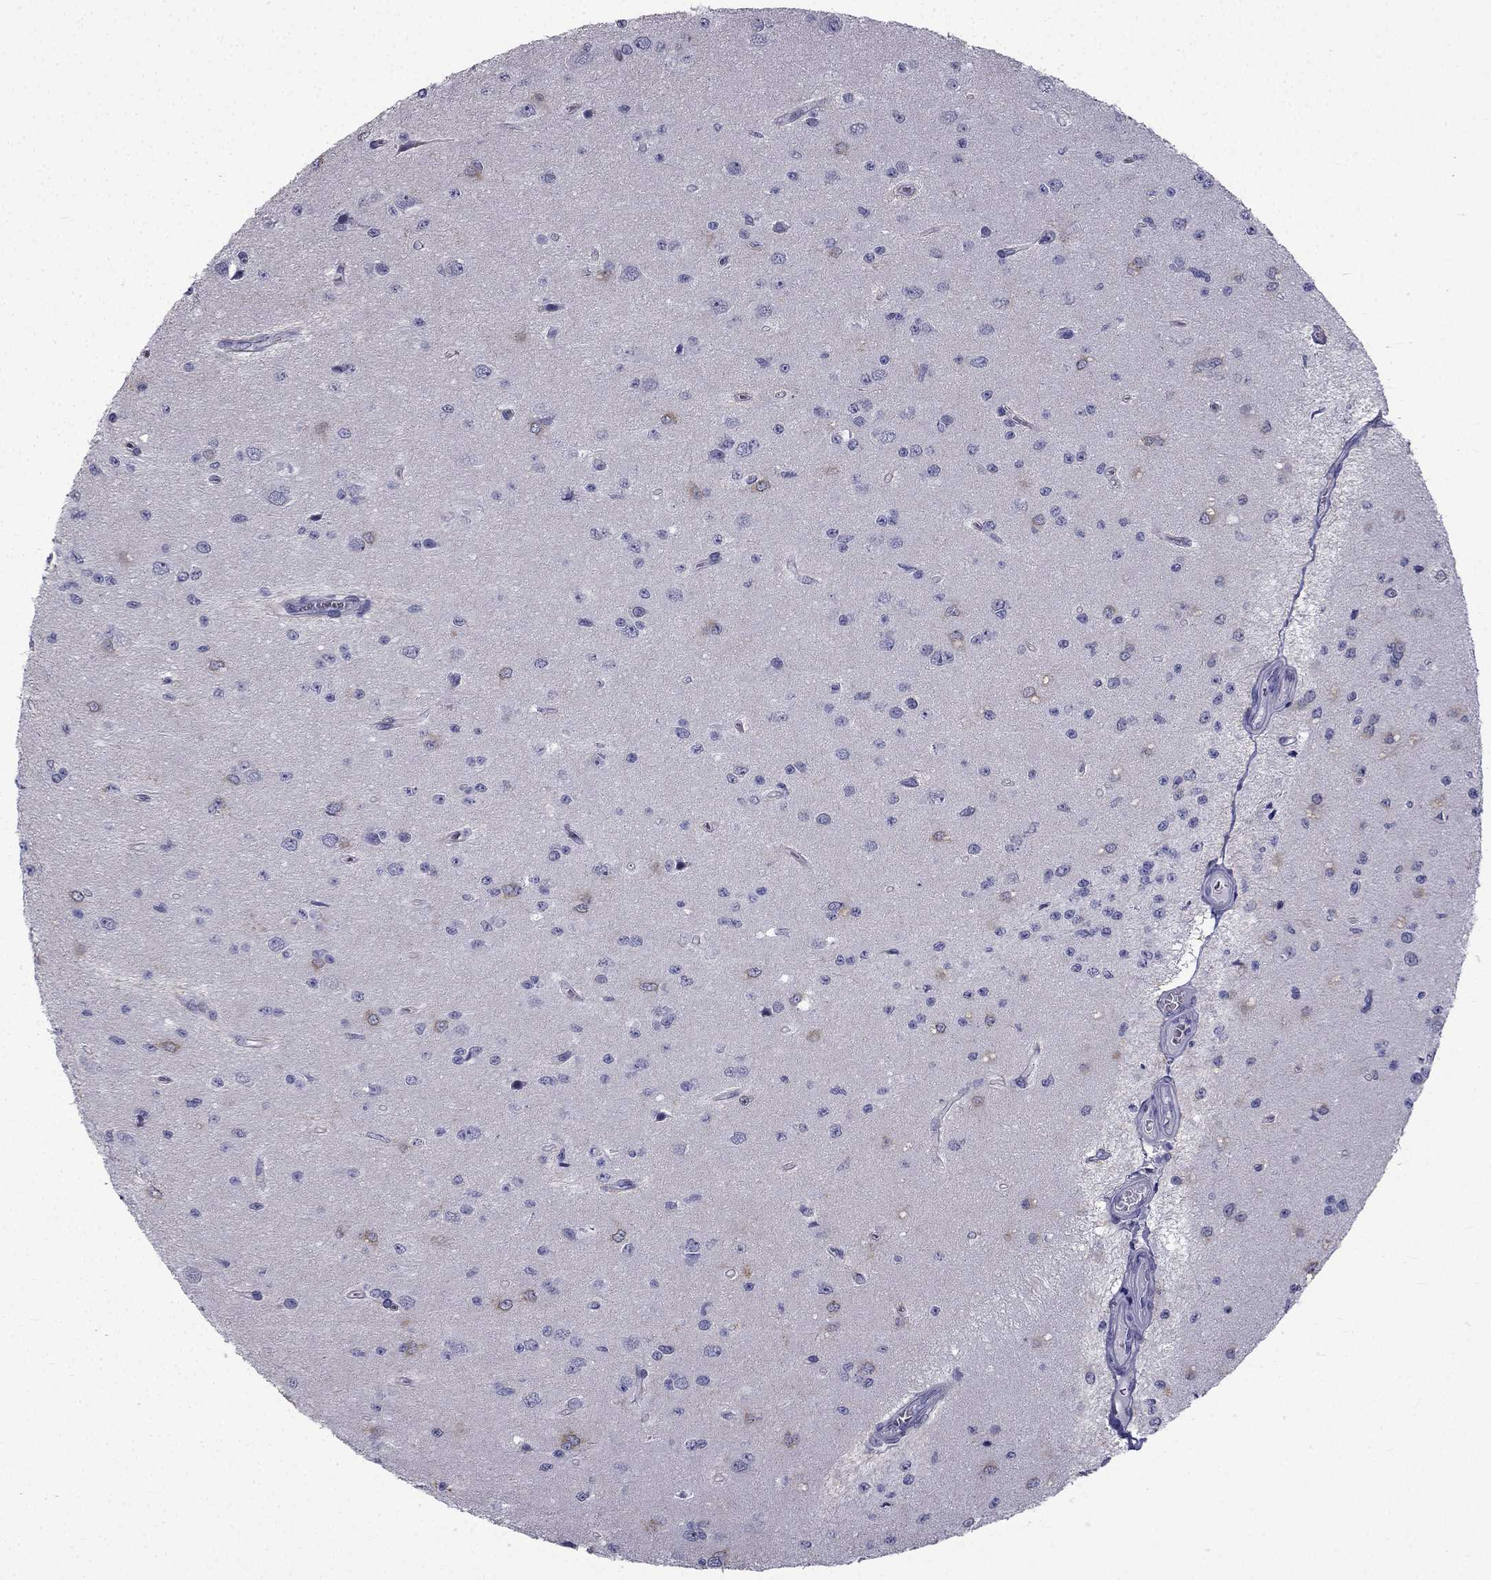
{"staining": {"intensity": "negative", "quantity": "none", "location": "none"}, "tissue": "glioma", "cell_type": "Tumor cells", "image_type": "cancer", "snomed": [{"axis": "morphology", "description": "Glioma, malignant, Low grade"}, {"axis": "topography", "description": "Brain"}], "caption": "There is no significant staining in tumor cells of glioma. (DAB (3,3'-diaminobenzidine) immunohistochemistry, high magnification).", "gene": "CCDC40", "patient": {"sex": "female", "age": 45}}